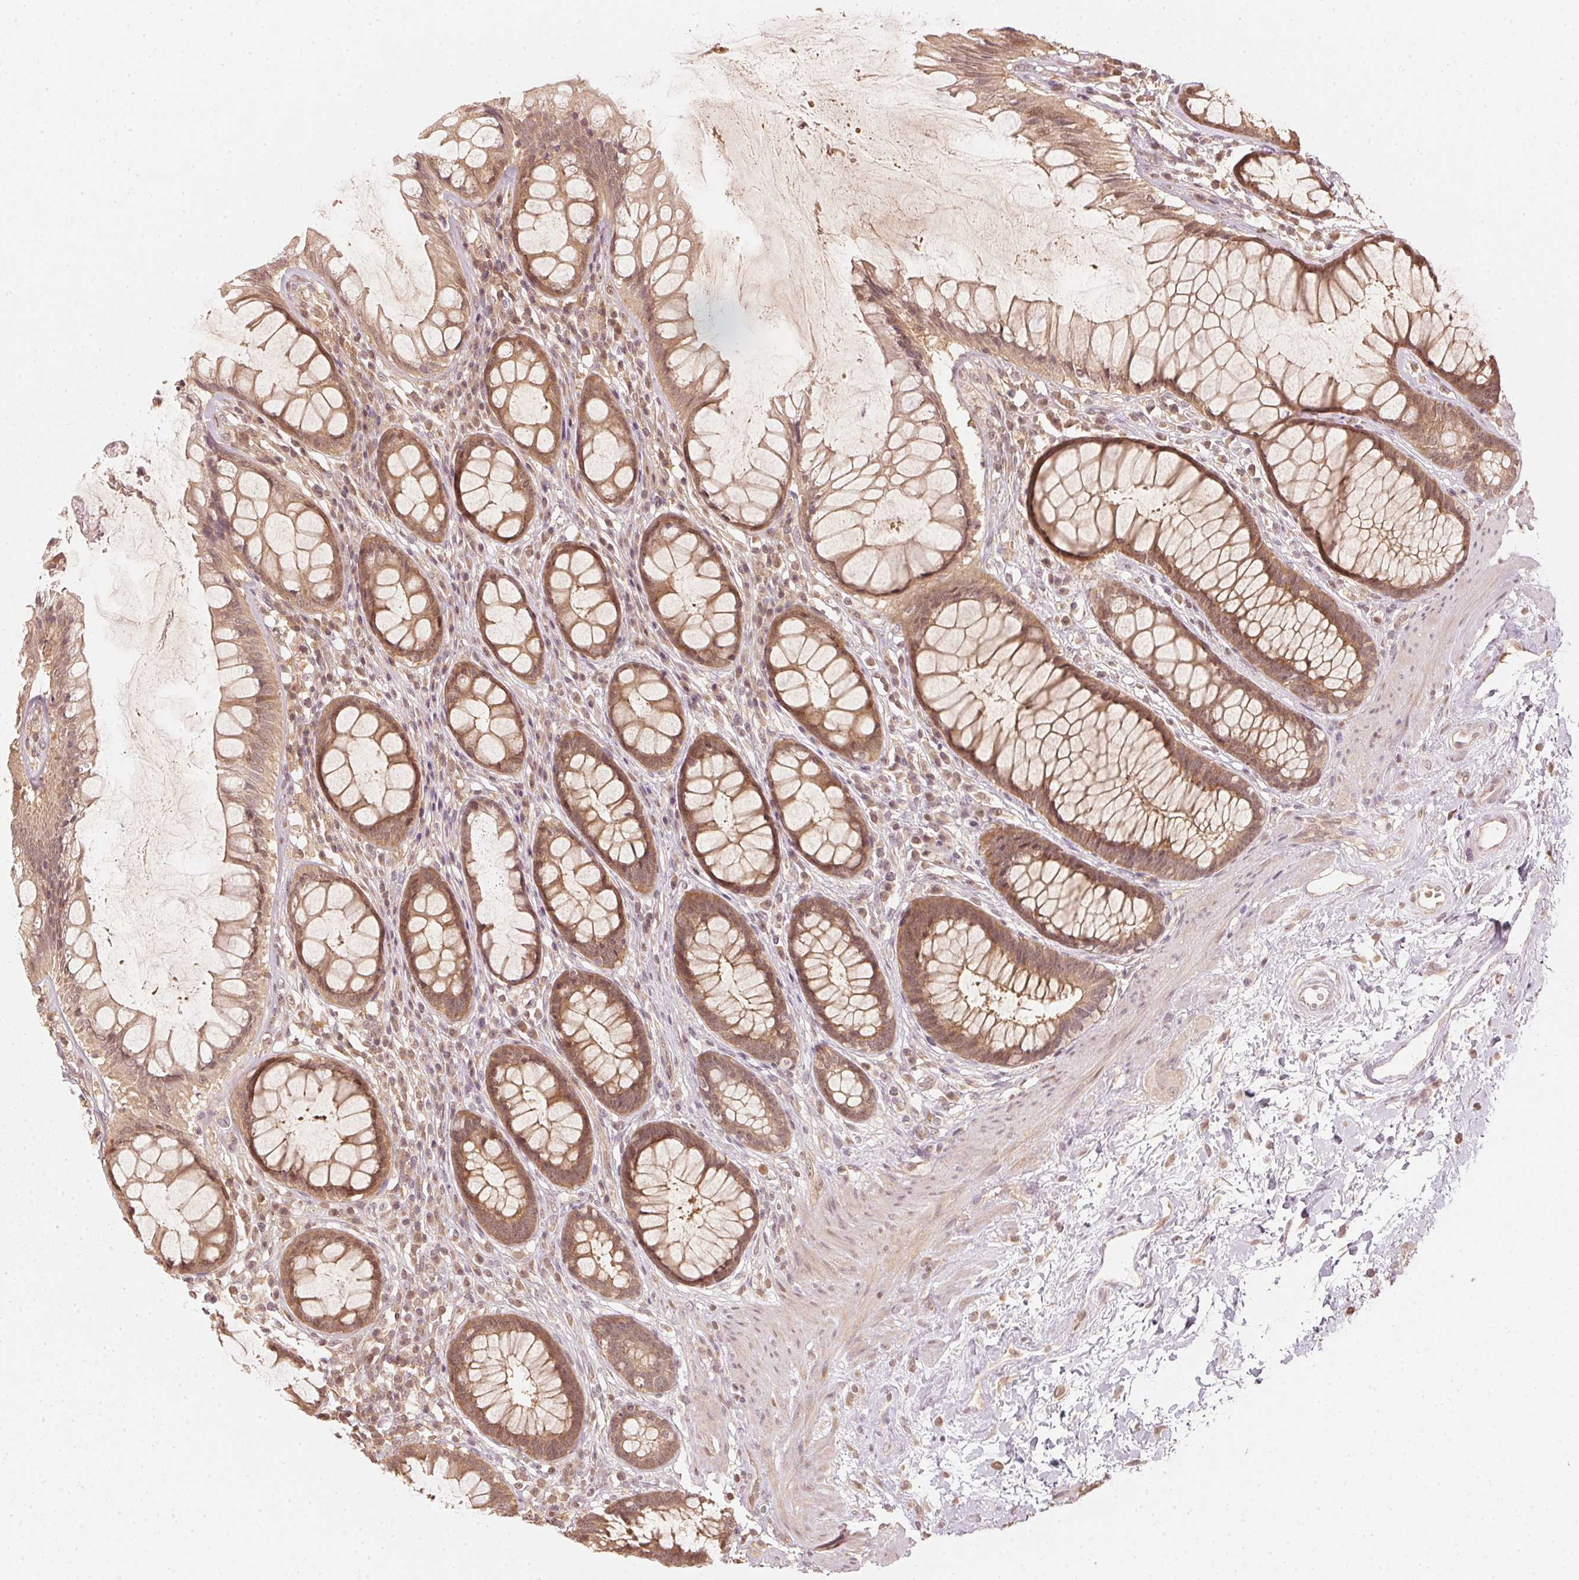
{"staining": {"intensity": "moderate", "quantity": ">75%", "location": "cytoplasmic/membranous,nuclear"}, "tissue": "rectum", "cell_type": "Glandular cells", "image_type": "normal", "snomed": [{"axis": "morphology", "description": "Normal tissue, NOS"}, {"axis": "topography", "description": "Rectum"}], "caption": "Protein staining by IHC displays moderate cytoplasmic/membranous,nuclear staining in approximately >75% of glandular cells in unremarkable rectum.", "gene": "UBE2L3", "patient": {"sex": "male", "age": 72}}